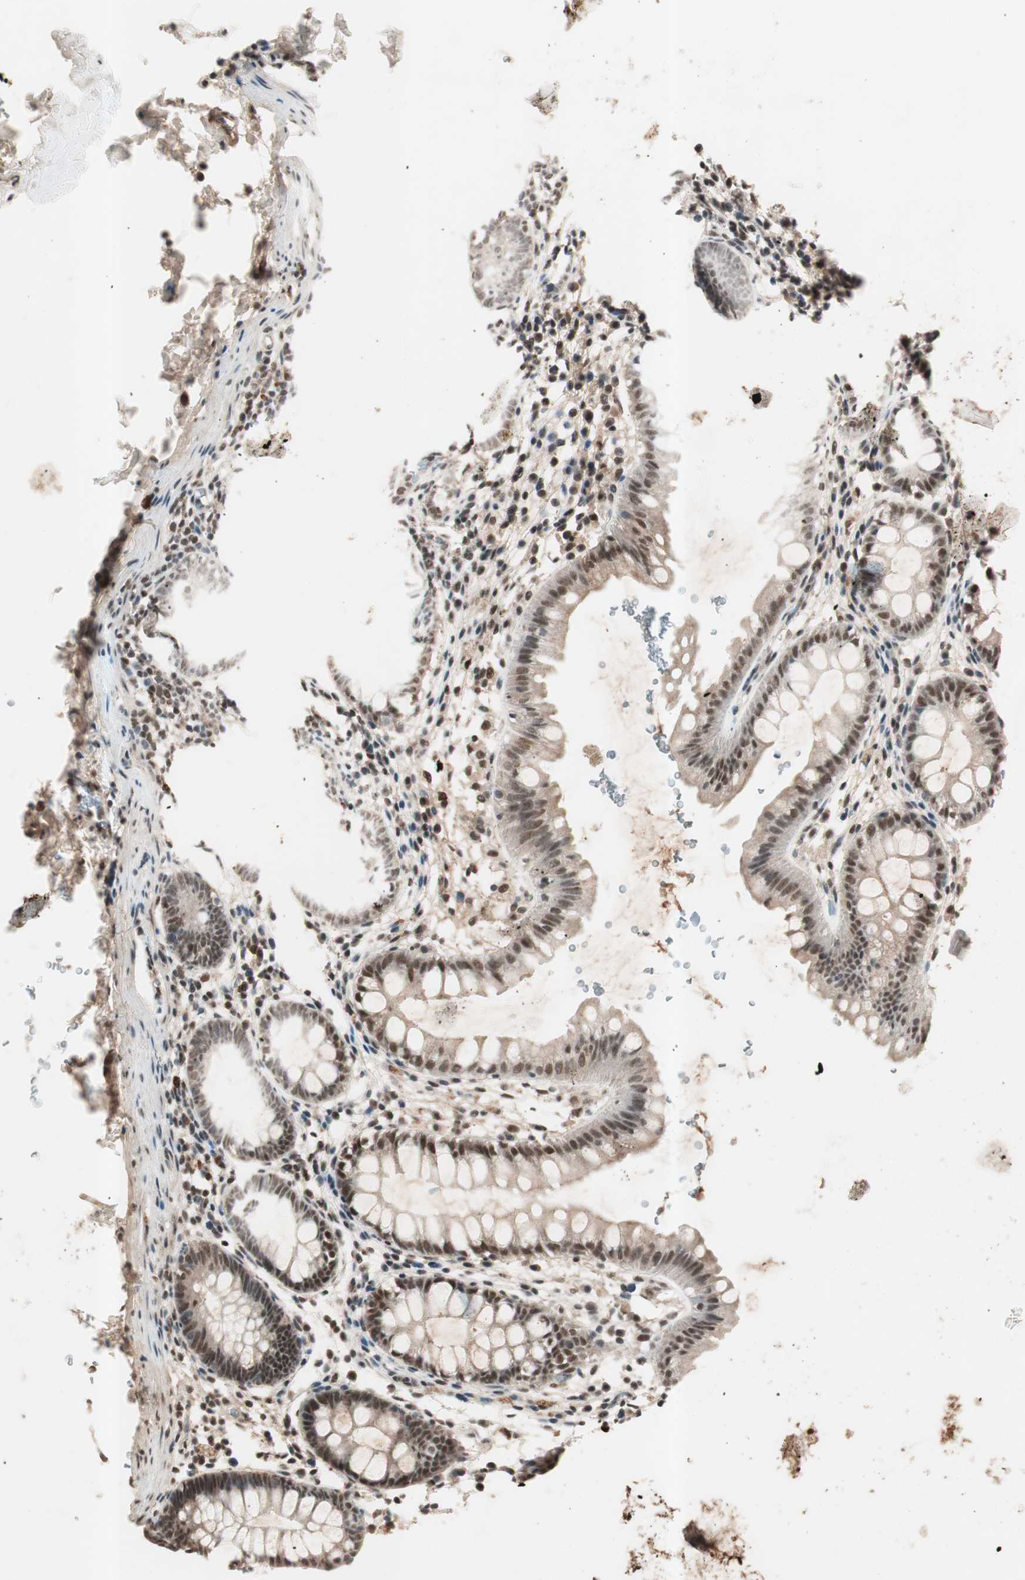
{"staining": {"intensity": "weak", "quantity": "25%-75%", "location": "nuclear"}, "tissue": "rectum", "cell_type": "Glandular cells", "image_type": "normal", "snomed": [{"axis": "morphology", "description": "Normal tissue, NOS"}, {"axis": "topography", "description": "Rectum"}], "caption": "DAB immunohistochemical staining of benign human rectum reveals weak nuclear protein expression in about 25%-75% of glandular cells. (brown staining indicates protein expression, while blue staining denotes nuclei).", "gene": "NFRKB", "patient": {"sex": "female", "age": 24}}